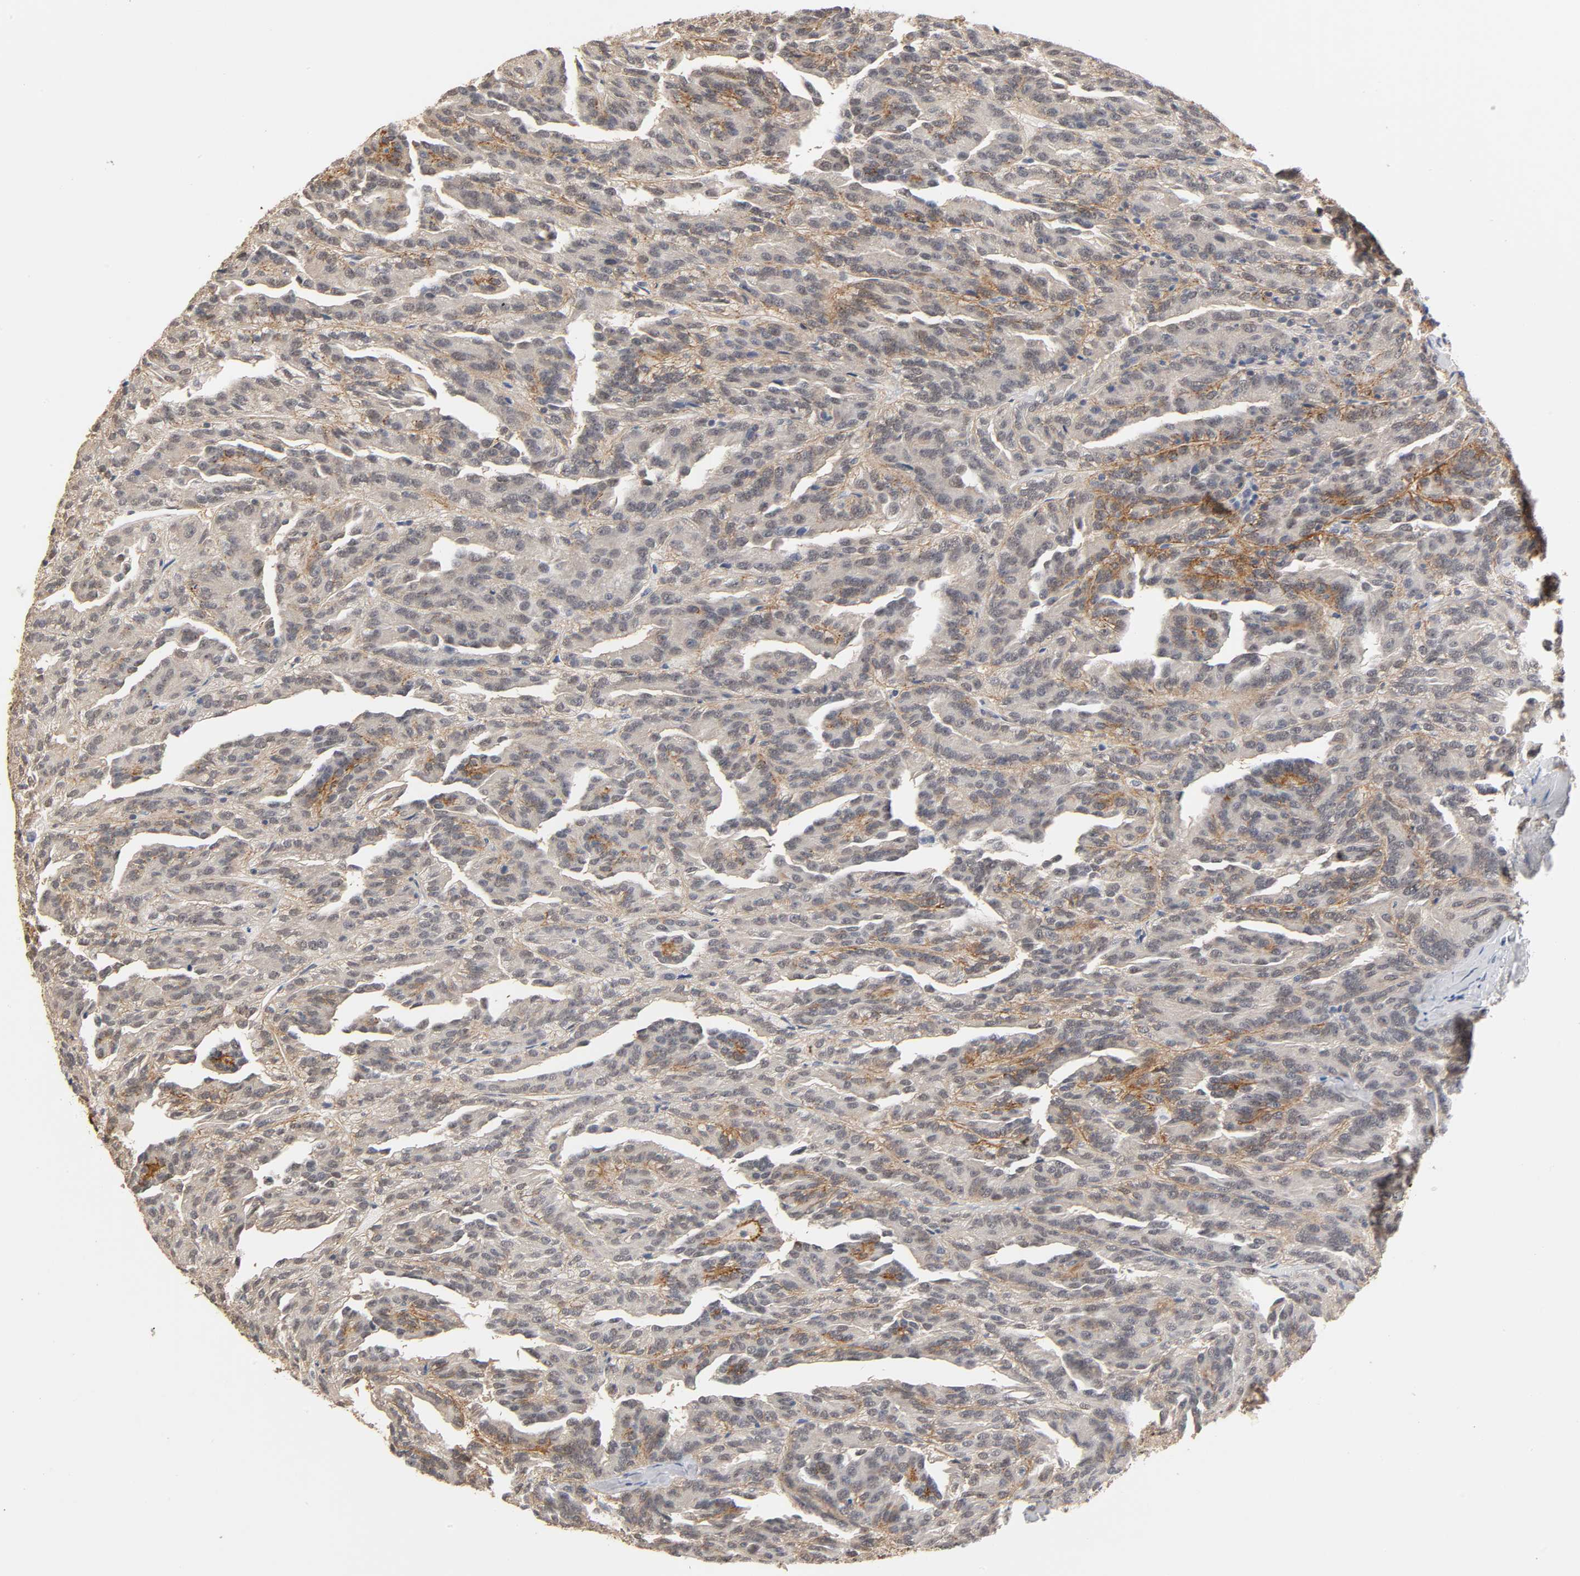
{"staining": {"intensity": "moderate", "quantity": "25%-75%", "location": "cytoplasmic/membranous"}, "tissue": "renal cancer", "cell_type": "Tumor cells", "image_type": "cancer", "snomed": [{"axis": "morphology", "description": "Adenocarcinoma, NOS"}, {"axis": "topography", "description": "Kidney"}], "caption": "Brown immunohistochemical staining in human renal adenocarcinoma shows moderate cytoplasmic/membranous expression in about 25%-75% of tumor cells.", "gene": "HTR1E", "patient": {"sex": "male", "age": 46}}